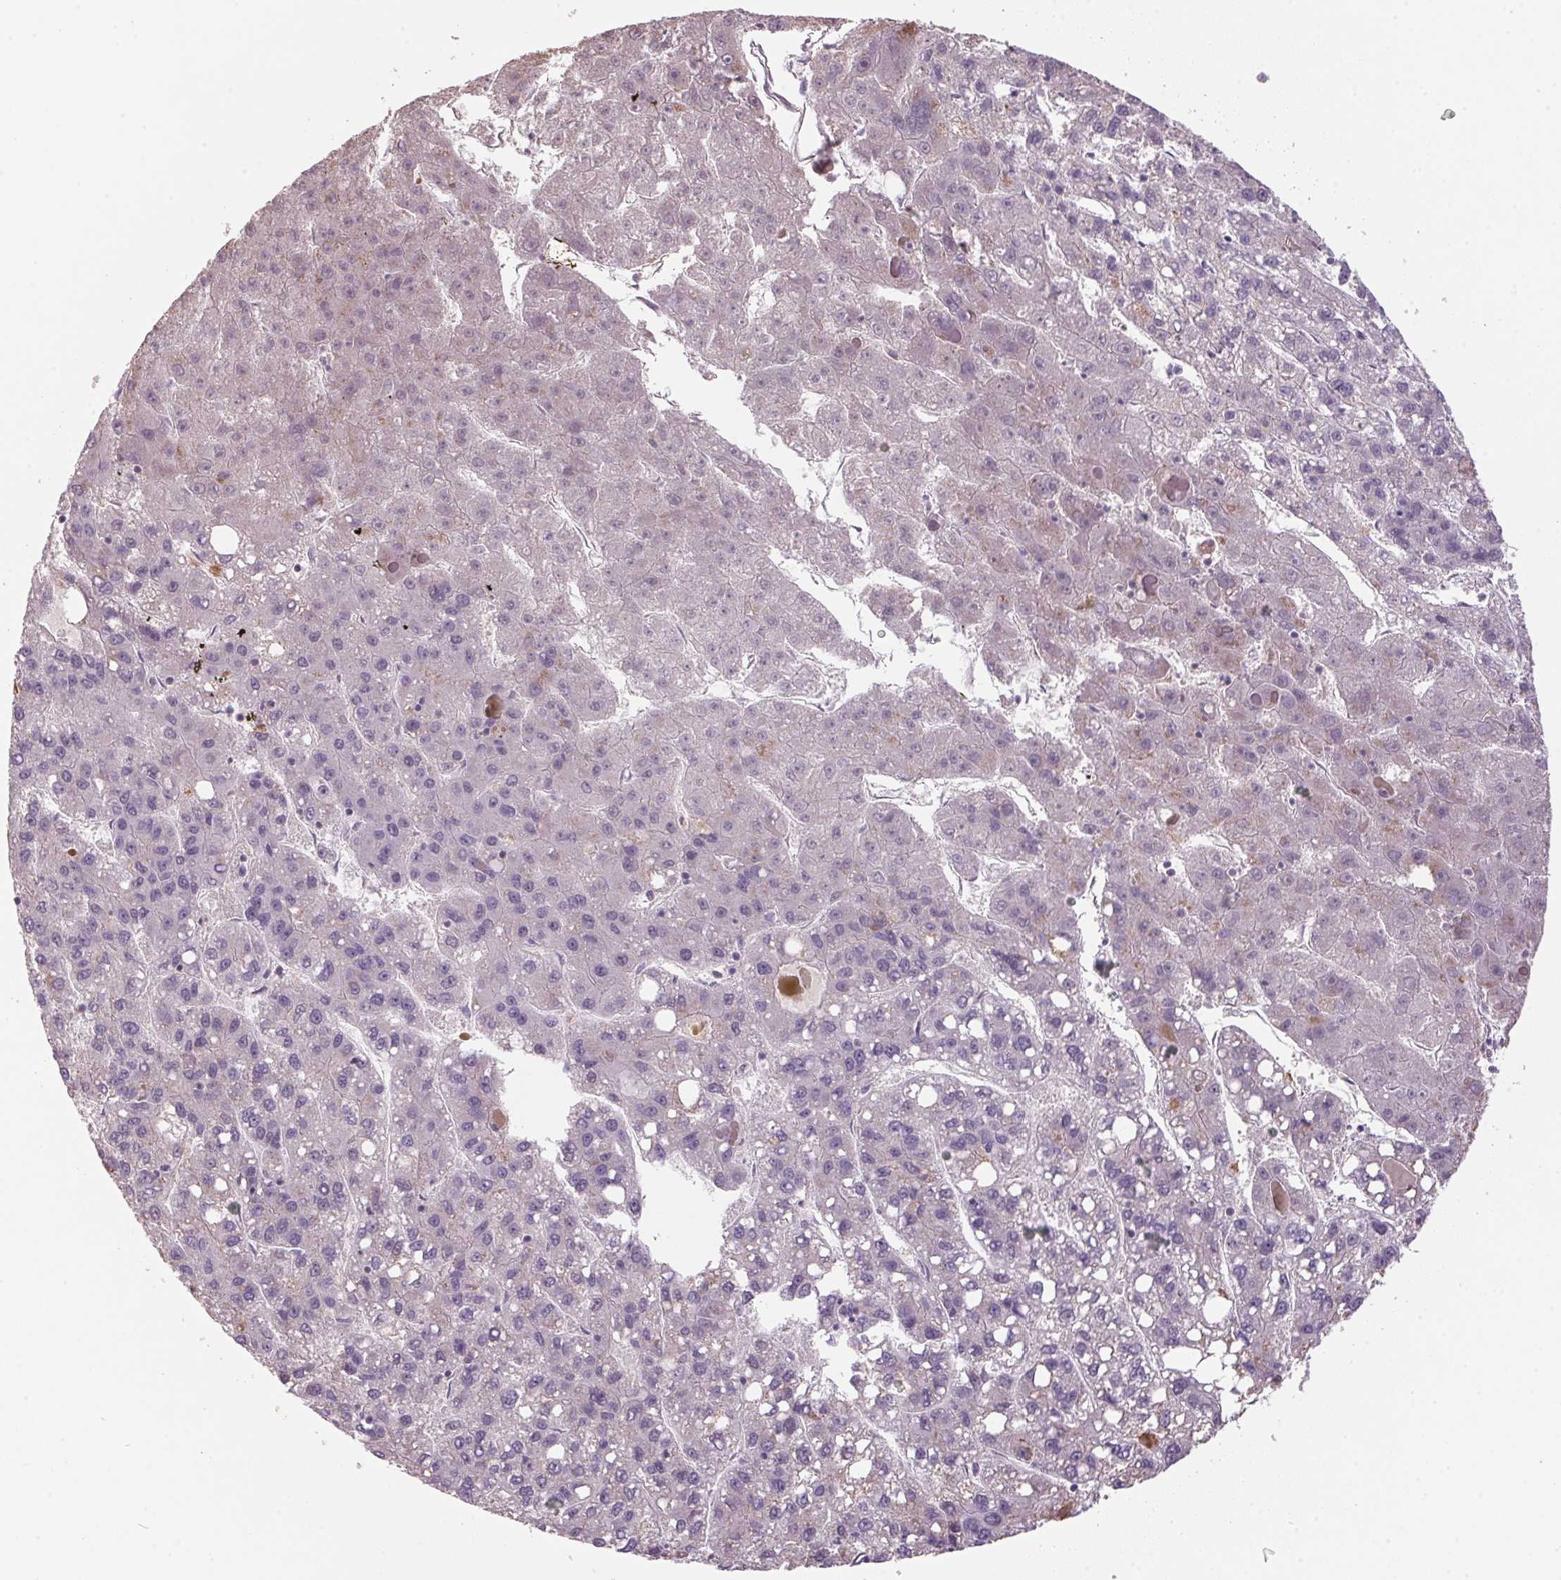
{"staining": {"intensity": "negative", "quantity": "none", "location": "none"}, "tissue": "liver cancer", "cell_type": "Tumor cells", "image_type": "cancer", "snomed": [{"axis": "morphology", "description": "Carcinoma, Hepatocellular, NOS"}, {"axis": "topography", "description": "Liver"}], "caption": "DAB (3,3'-diaminobenzidine) immunohistochemical staining of human liver cancer (hepatocellular carcinoma) shows no significant staining in tumor cells.", "gene": "ZBTB4", "patient": {"sex": "female", "age": 82}}